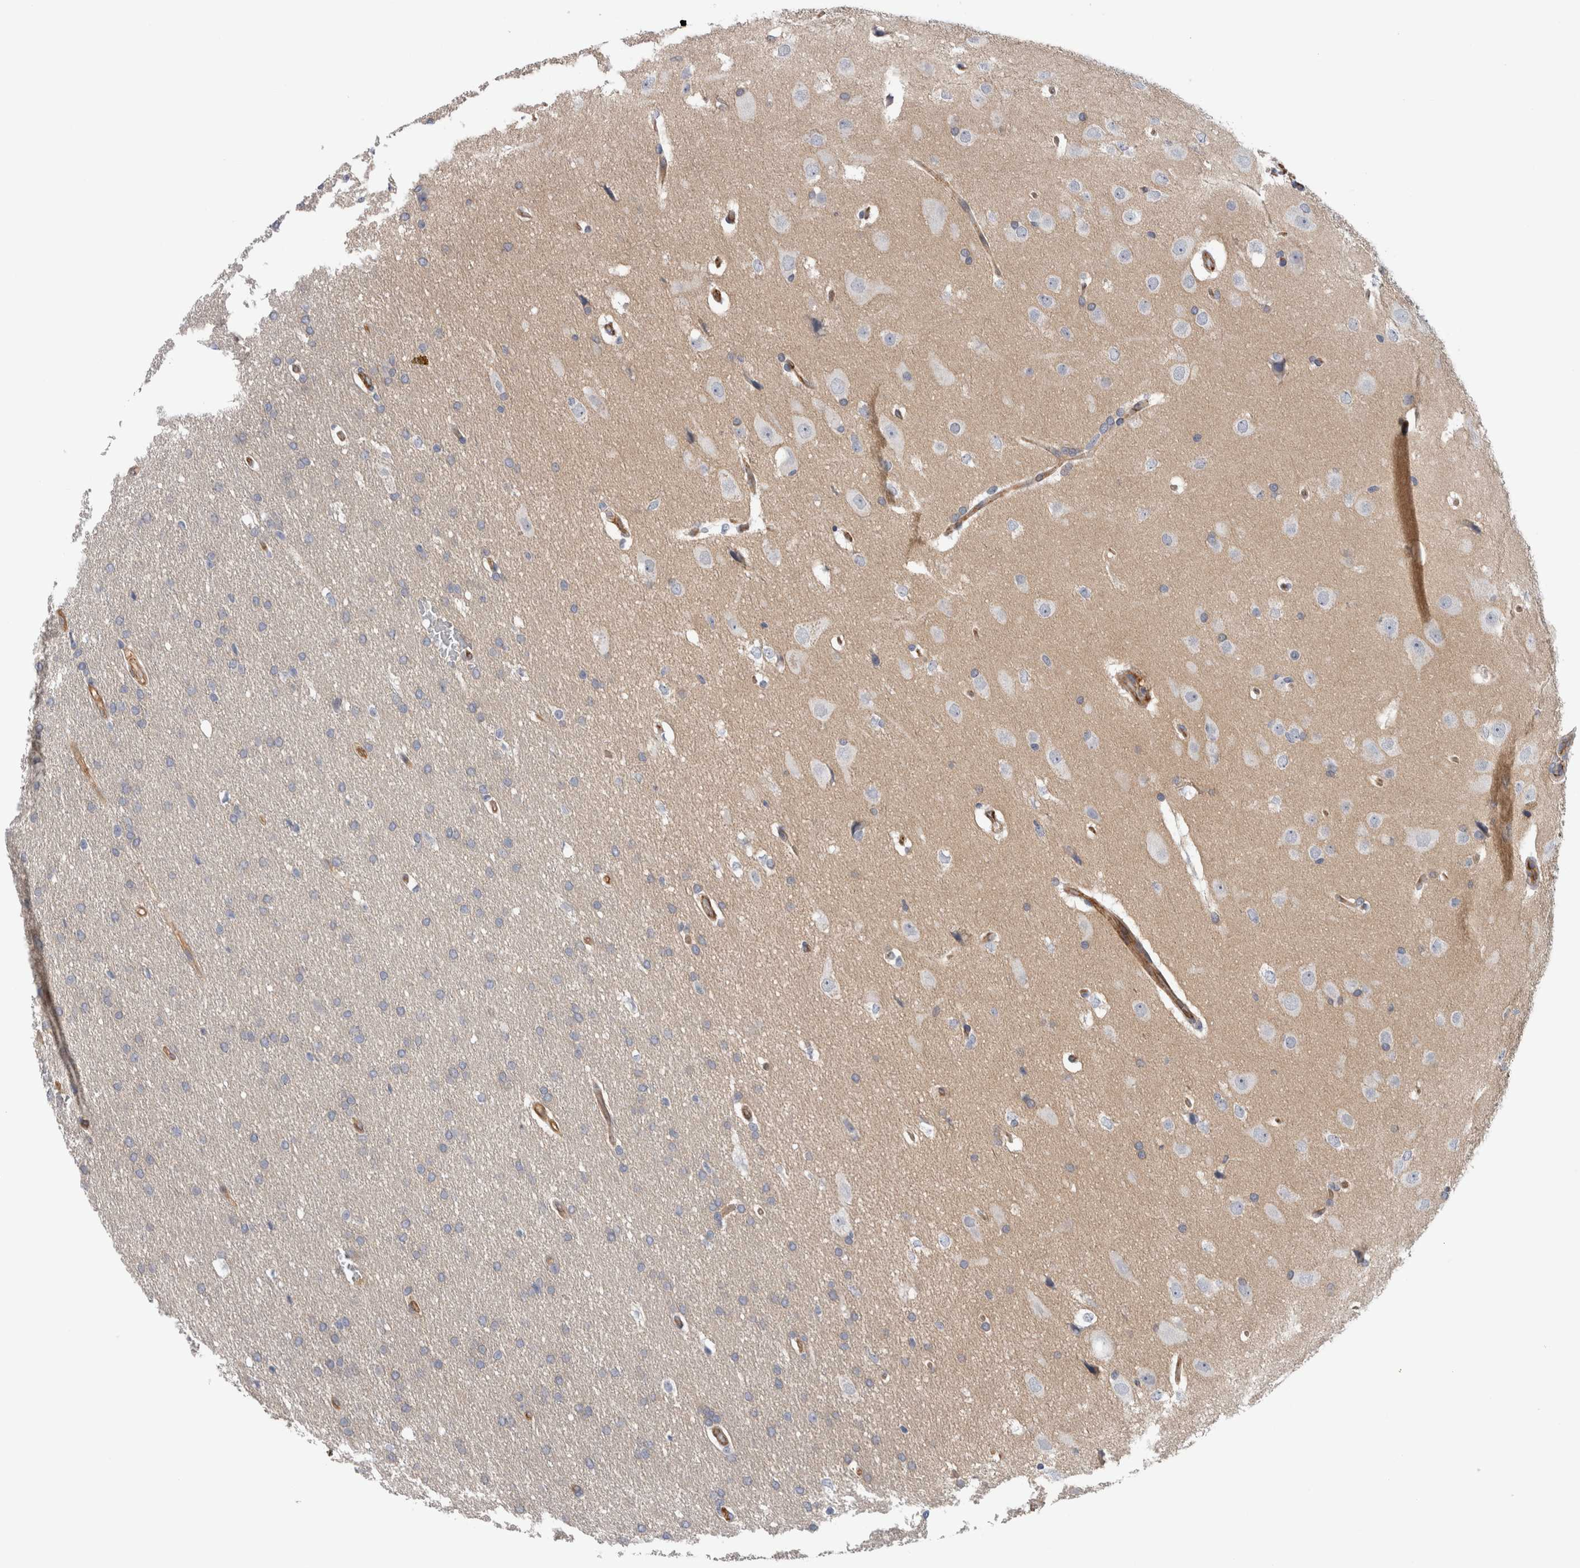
{"staining": {"intensity": "negative", "quantity": "none", "location": "none"}, "tissue": "glioma", "cell_type": "Tumor cells", "image_type": "cancer", "snomed": [{"axis": "morphology", "description": "Glioma, malignant, Low grade"}, {"axis": "topography", "description": "Brain"}], "caption": "High power microscopy histopathology image of an immunohistochemistry (IHC) photomicrograph of low-grade glioma (malignant), revealing no significant staining in tumor cells.", "gene": "CD59", "patient": {"sex": "female", "age": 37}}